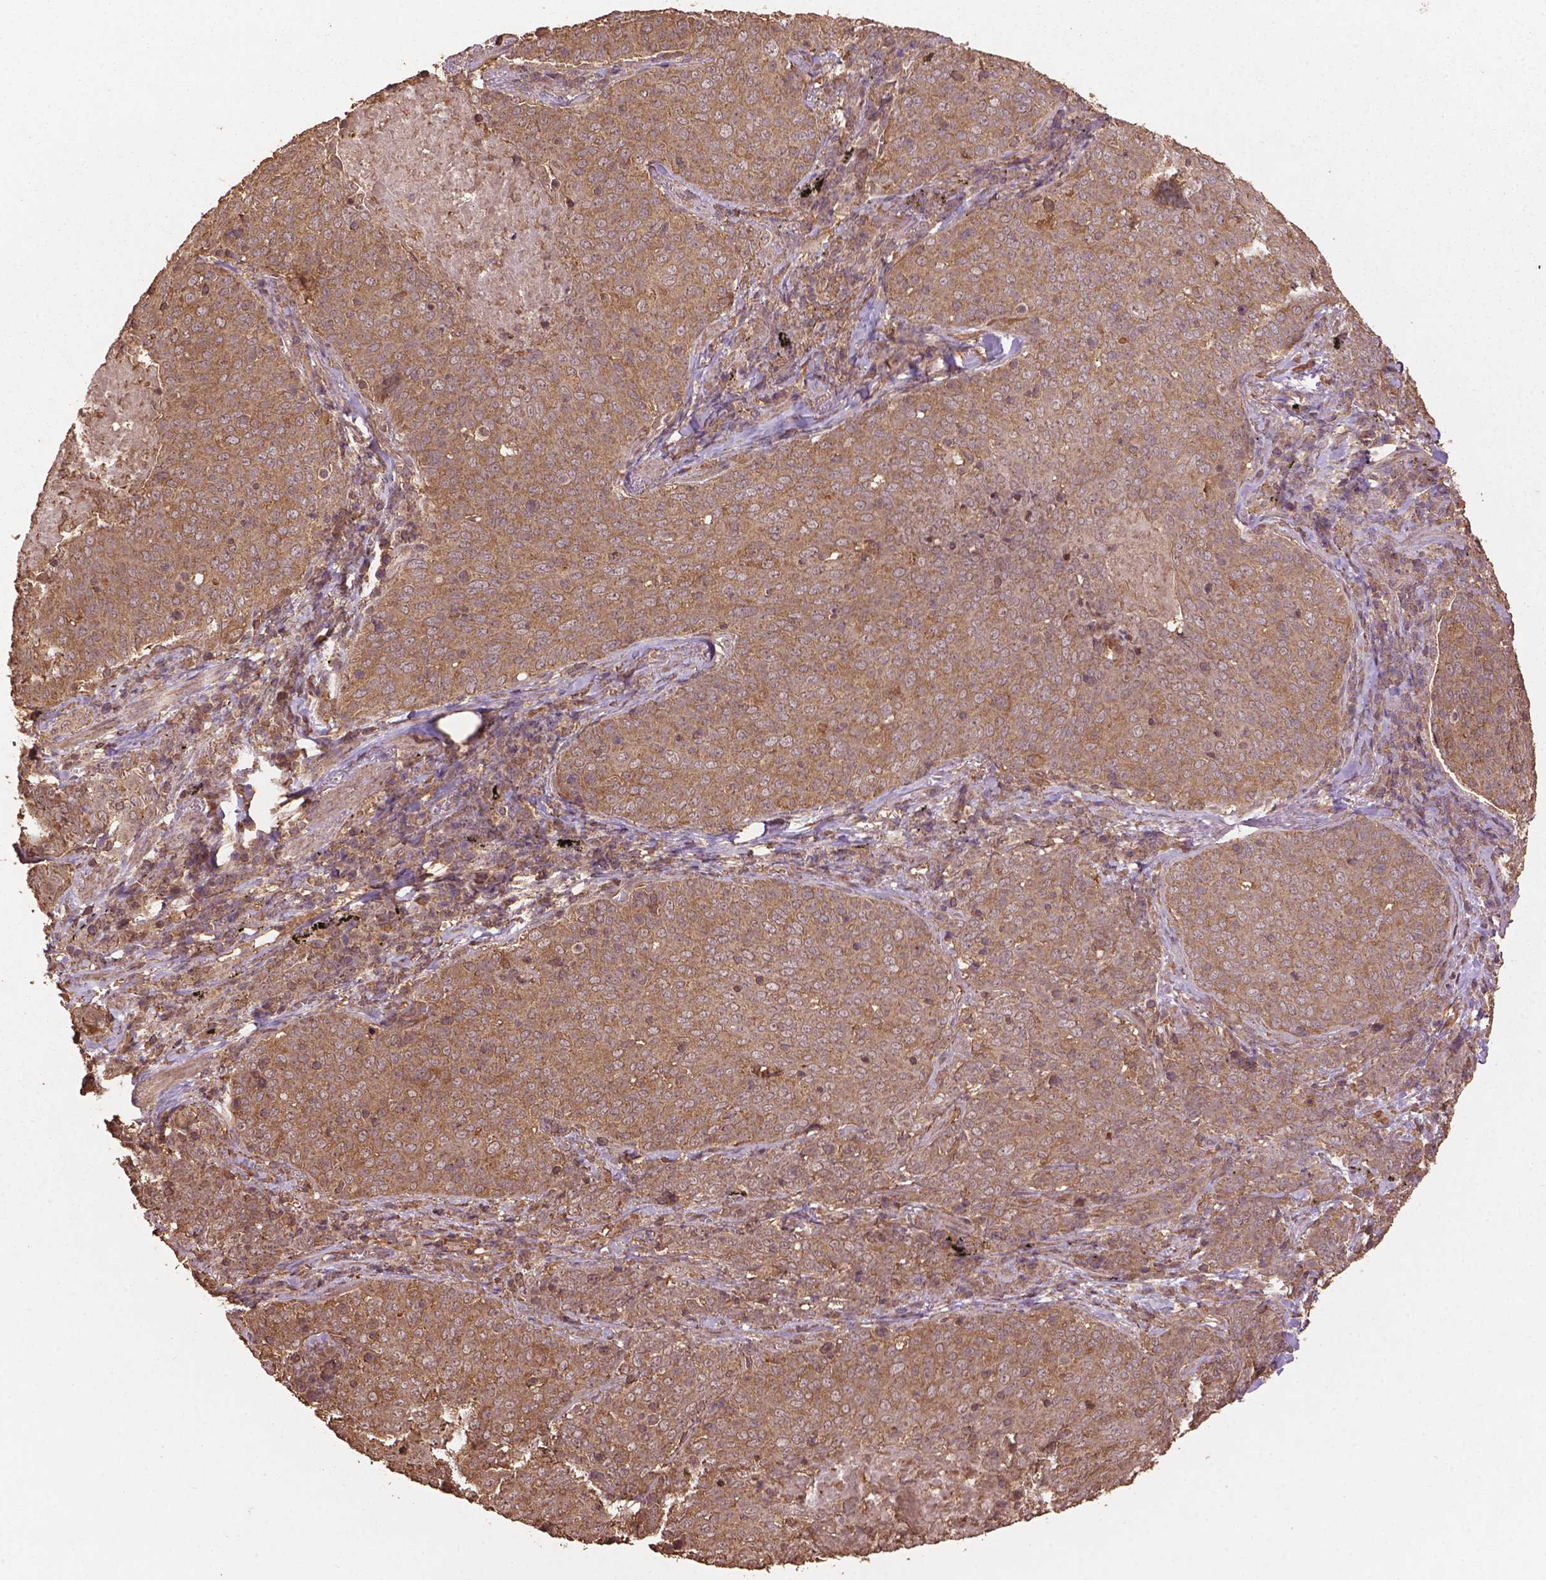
{"staining": {"intensity": "weak", "quantity": ">75%", "location": "cytoplasmic/membranous"}, "tissue": "lung cancer", "cell_type": "Tumor cells", "image_type": "cancer", "snomed": [{"axis": "morphology", "description": "Squamous cell carcinoma, NOS"}, {"axis": "topography", "description": "Lung"}], "caption": "Immunohistochemical staining of lung cancer shows low levels of weak cytoplasmic/membranous expression in approximately >75% of tumor cells.", "gene": "BABAM1", "patient": {"sex": "male", "age": 82}}